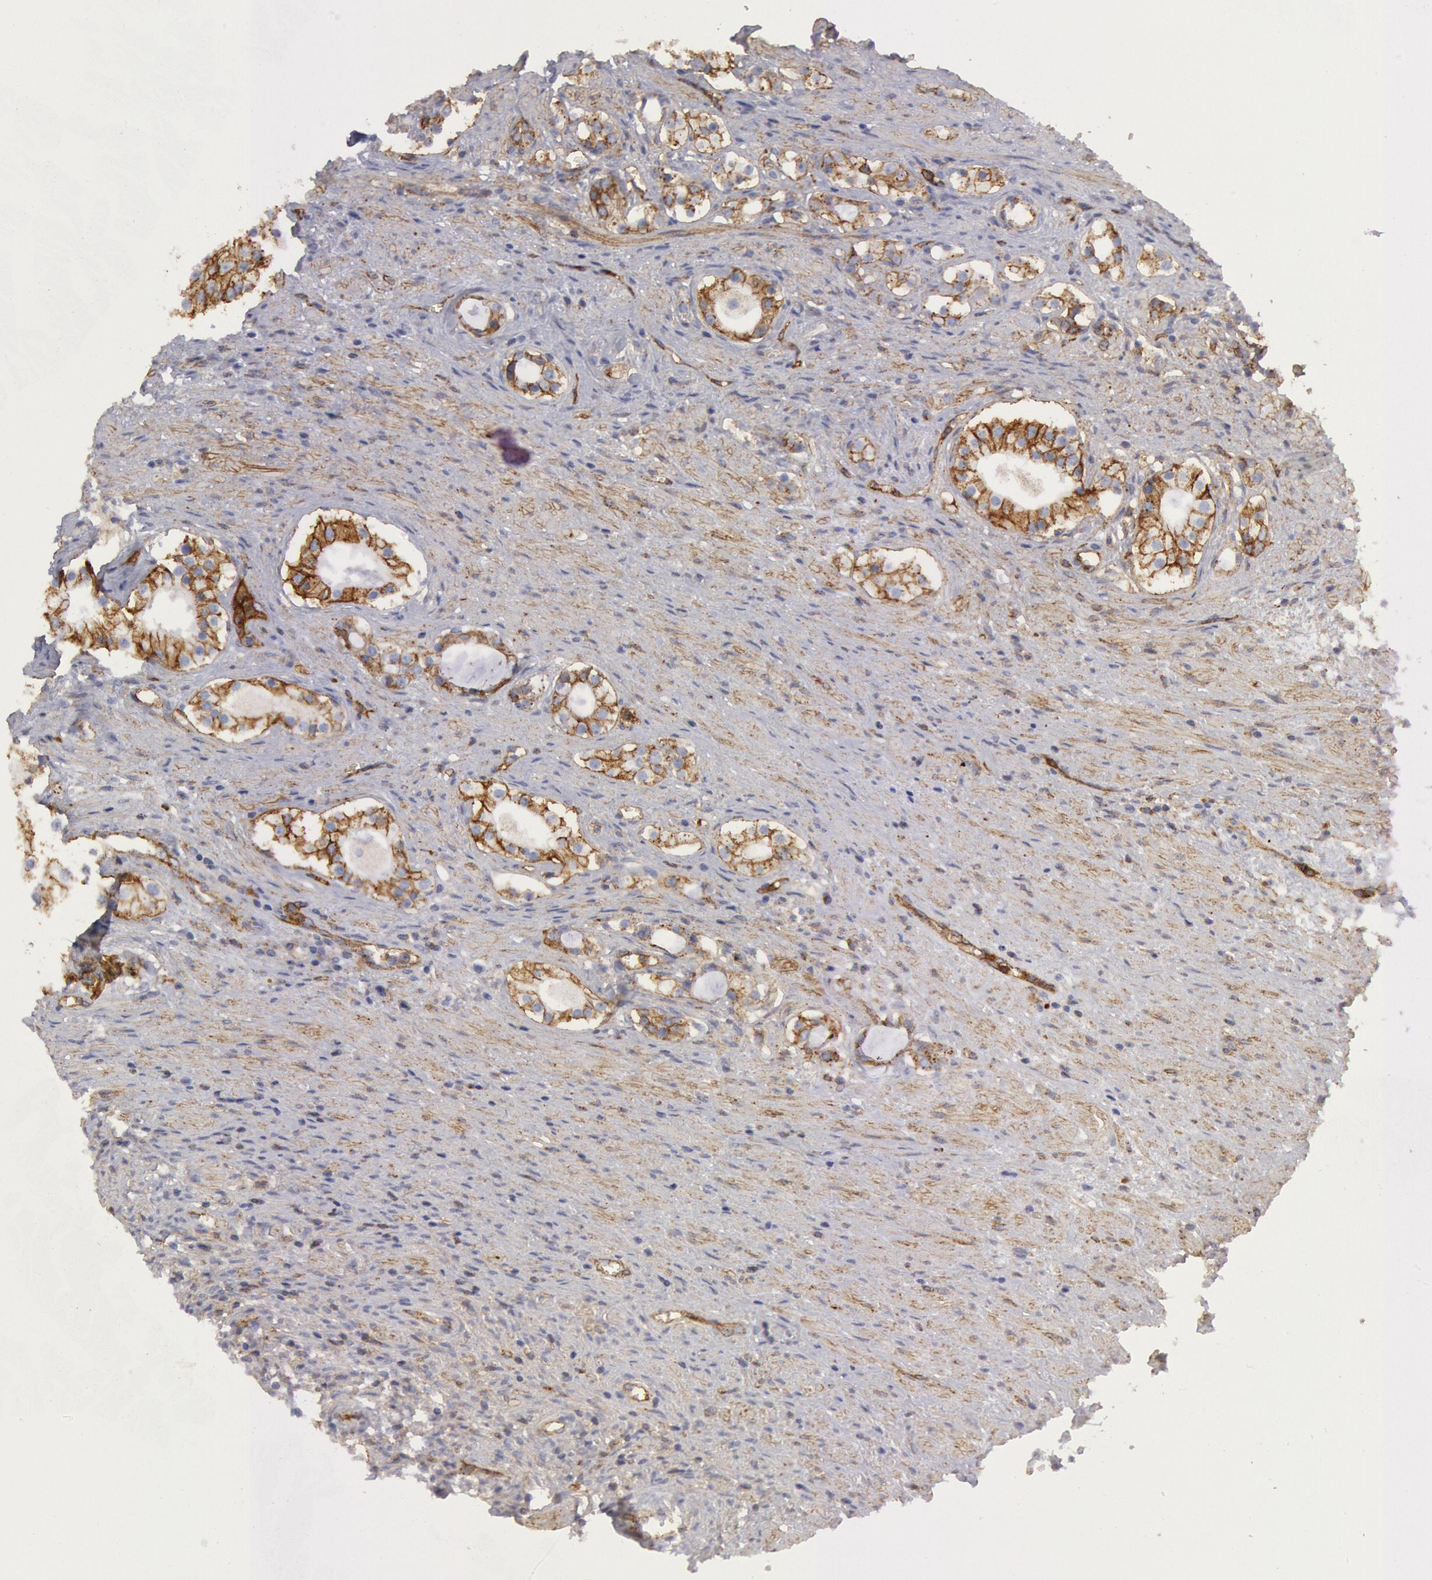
{"staining": {"intensity": "weak", "quantity": "<25%", "location": "cytoplasmic/membranous"}, "tissue": "prostate cancer", "cell_type": "Tumor cells", "image_type": "cancer", "snomed": [{"axis": "morphology", "description": "Adenocarcinoma, Medium grade"}, {"axis": "topography", "description": "Prostate"}], "caption": "Histopathology image shows no significant protein staining in tumor cells of prostate cancer (medium-grade adenocarcinoma).", "gene": "FLOT1", "patient": {"sex": "male", "age": 73}}